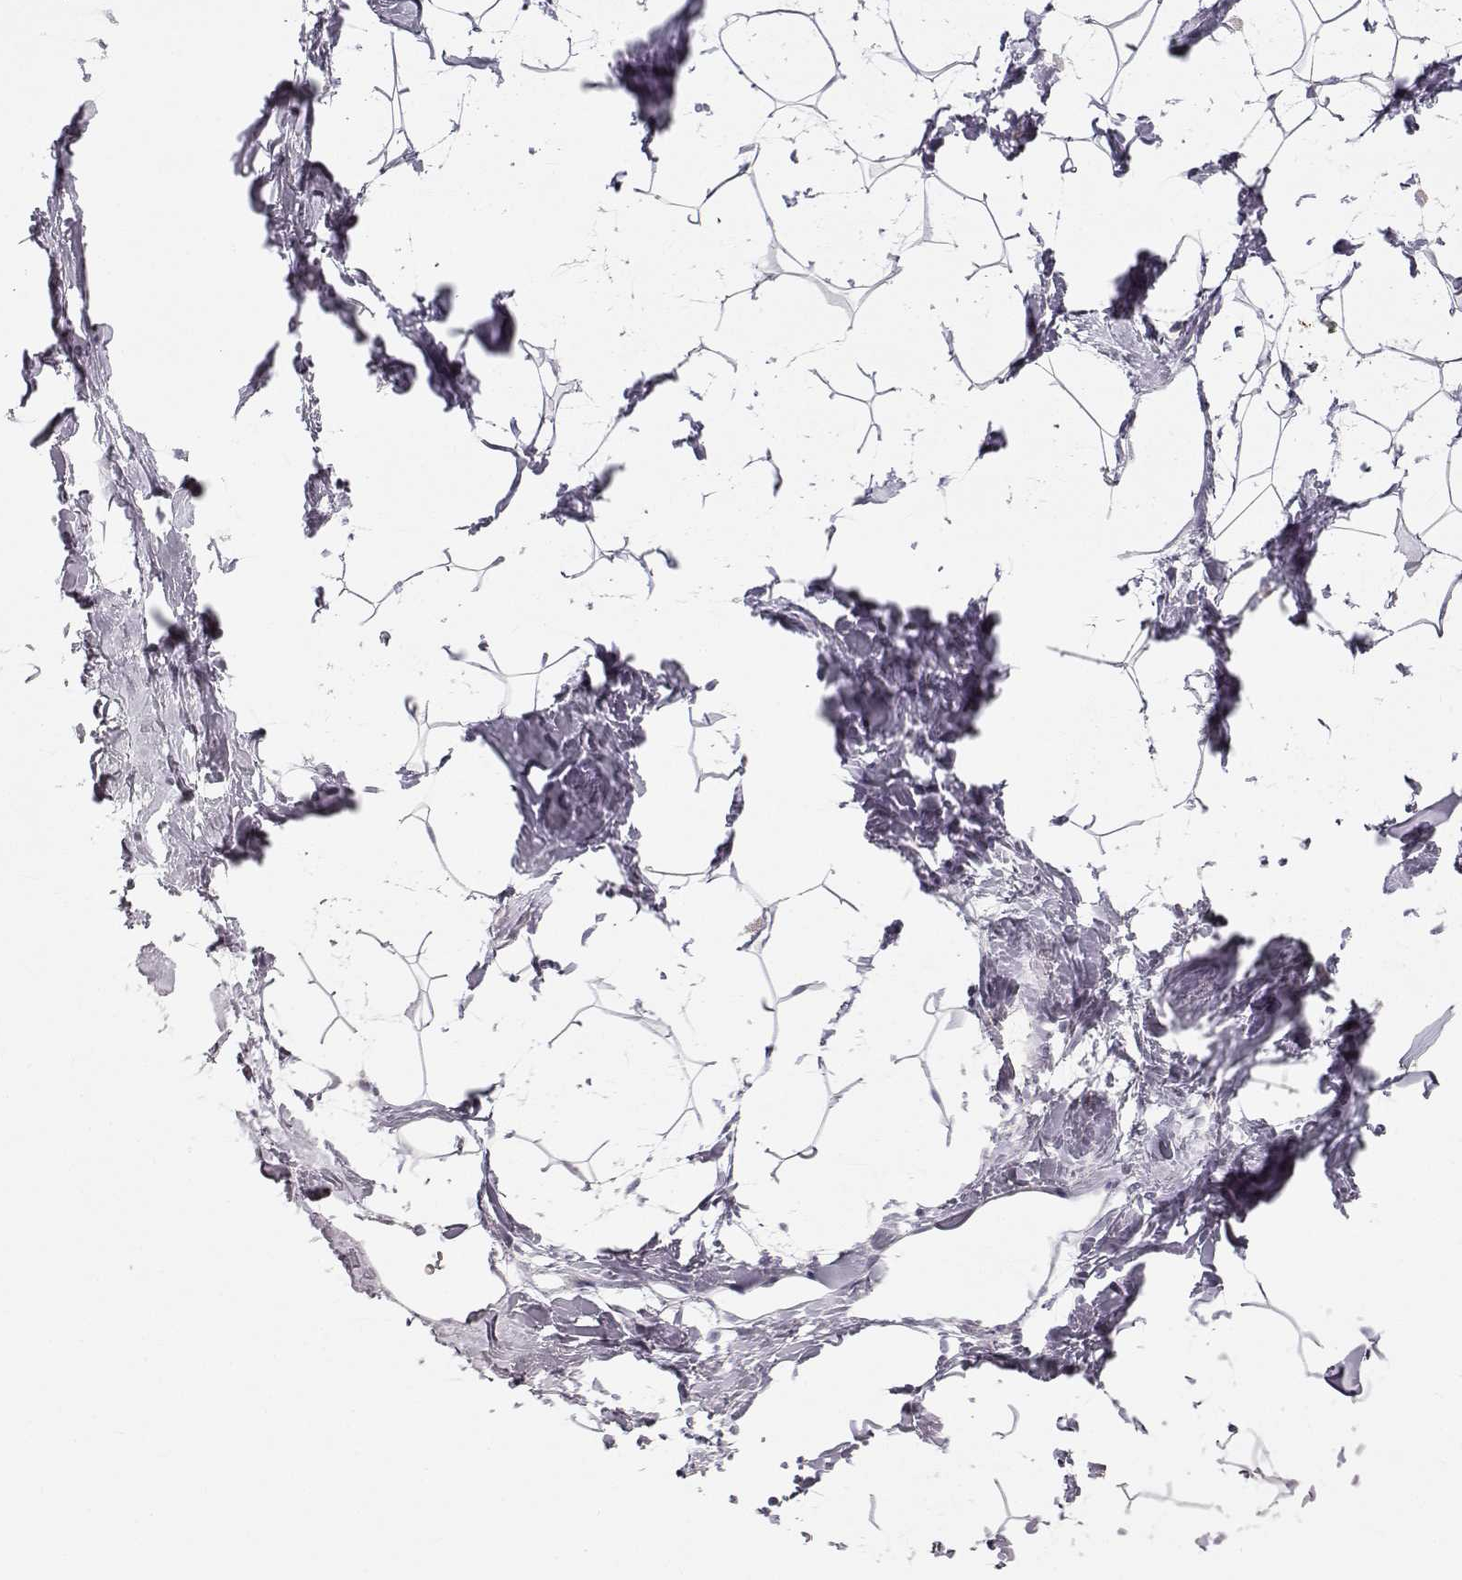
{"staining": {"intensity": "negative", "quantity": "none", "location": "none"}, "tissue": "breast", "cell_type": "Adipocytes", "image_type": "normal", "snomed": [{"axis": "morphology", "description": "Normal tissue, NOS"}, {"axis": "topography", "description": "Breast"}], "caption": "The micrograph reveals no significant positivity in adipocytes of breast.", "gene": "OIP5", "patient": {"sex": "female", "age": 32}}